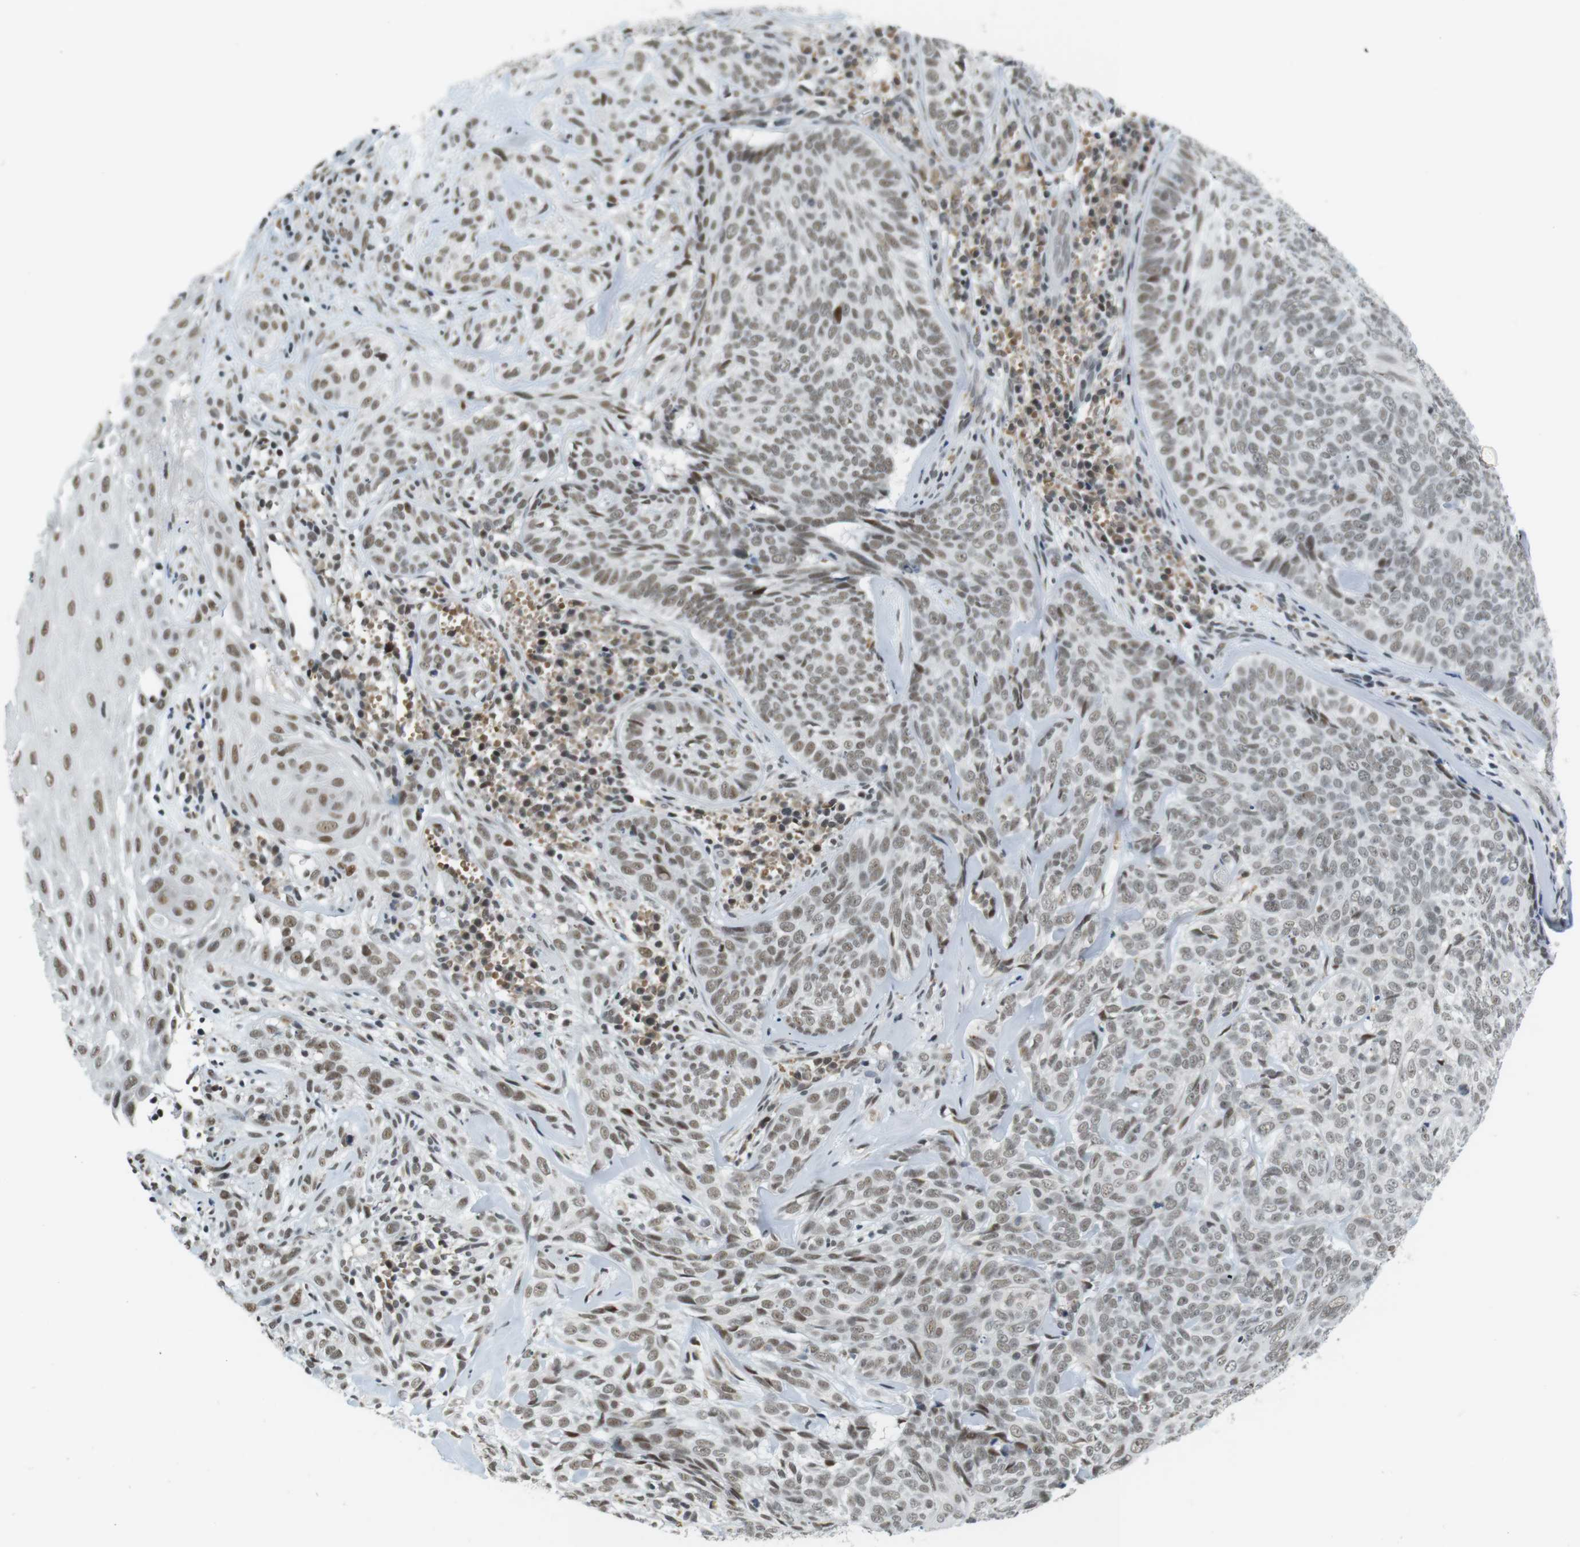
{"staining": {"intensity": "weak", "quantity": ">75%", "location": "nuclear"}, "tissue": "skin cancer", "cell_type": "Tumor cells", "image_type": "cancer", "snomed": [{"axis": "morphology", "description": "Basal cell carcinoma"}, {"axis": "topography", "description": "Skin"}], "caption": "Protein expression by immunohistochemistry demonstrates weak nuclear expression in about >75% of tumor cells in skin cancer (basal cell carcinoma). (Stains: DAB (3,3'-diaminobenzidine) in brown, nuclei in blue, Microscopy: brightfield microscopy at high magnification).", "gene": "RNF38", "patient": {"sex": "male", "age": 72}}